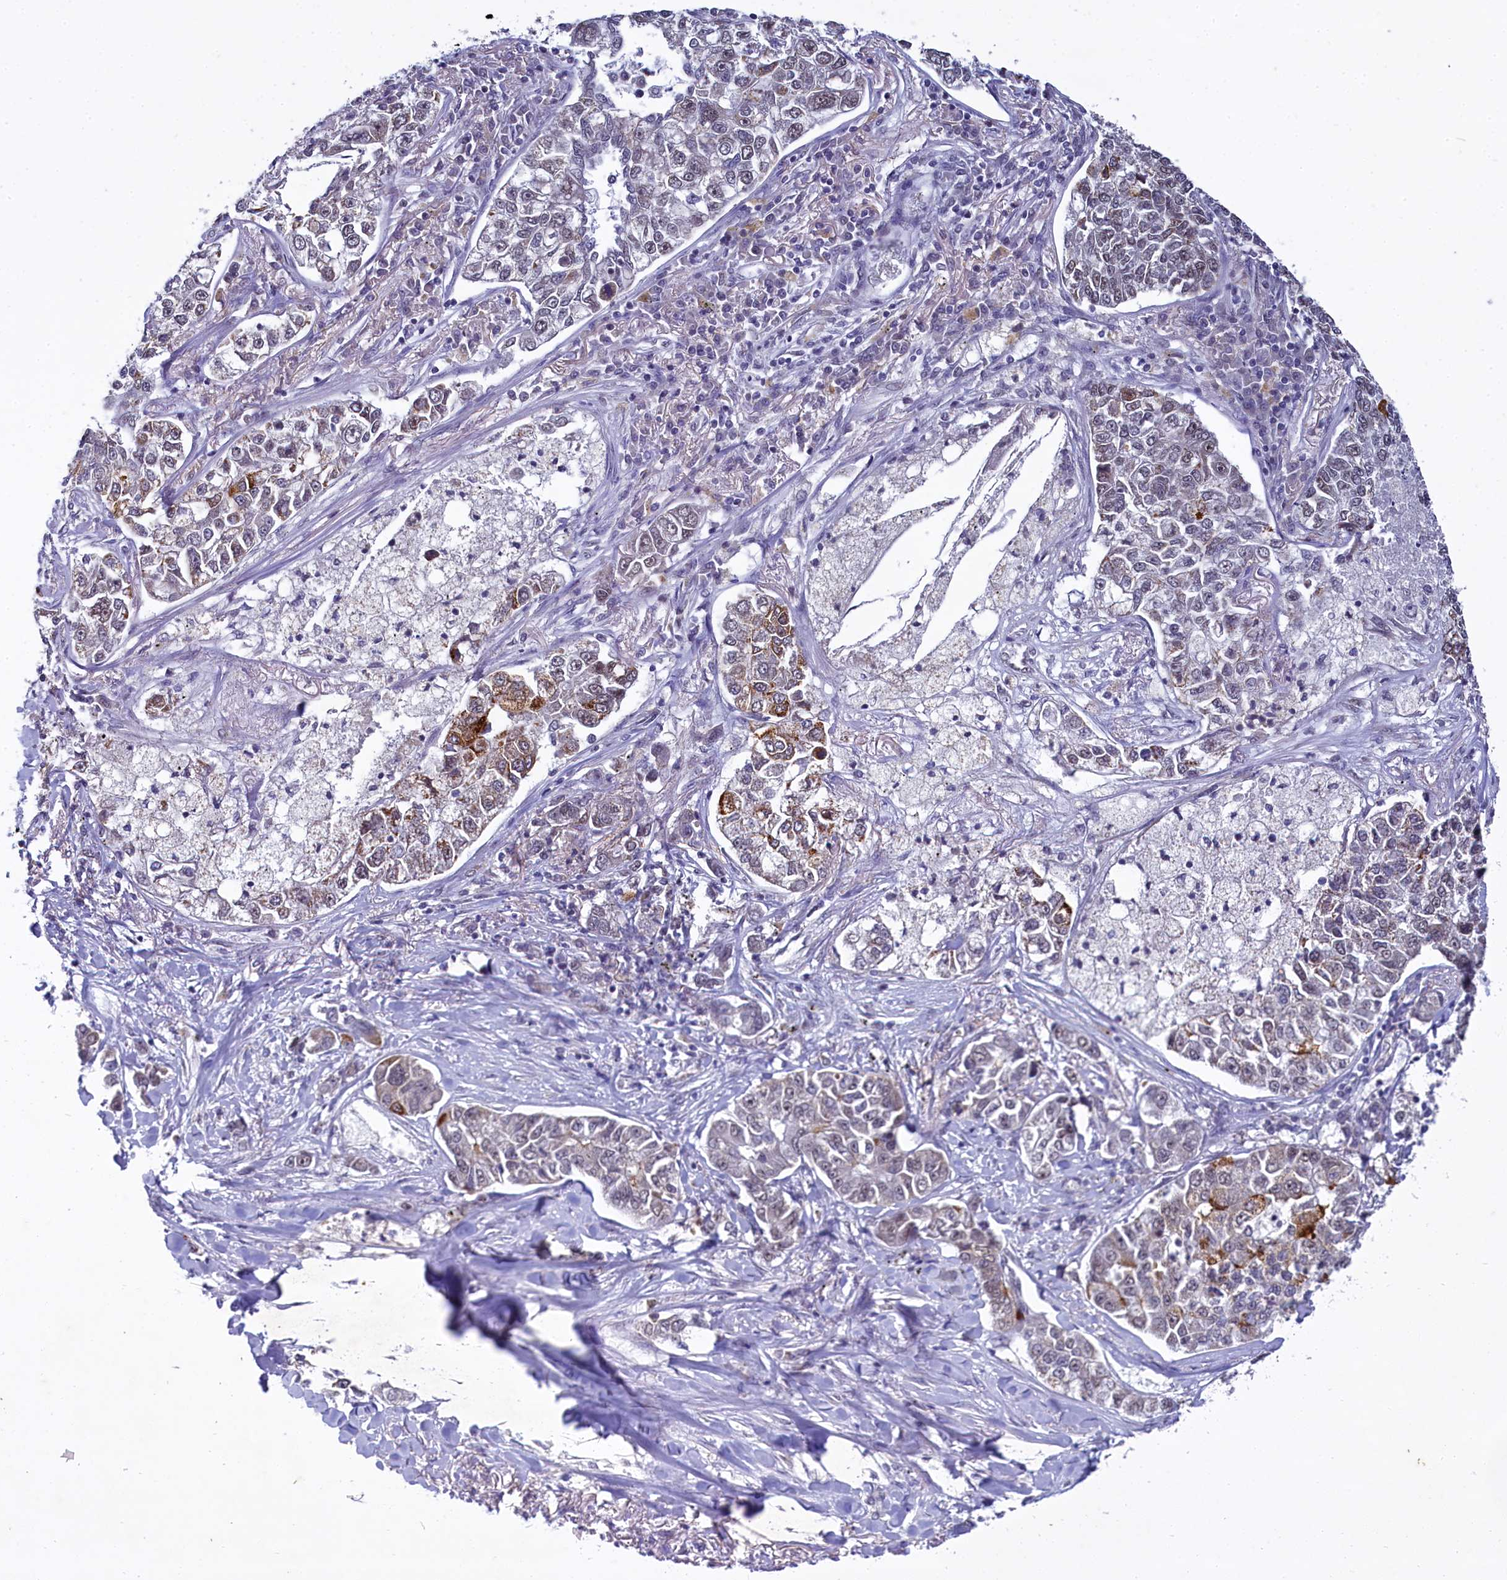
{"staining": {"intensity": "moderate", "quantity": "<25%", "location": "cytoplasmic/membranous"}, "tissue": "lung cancer", "cell_type": "Tumor cells", "image_type": "cancer", "snomed": [{"axis": "morphology", "description": "Adenocarcinoma, NOS"}, {"axis": "topography", "description": "Lung"}], "caption": "Lung cancer stained with immunohistochemistry shows moderate cytoplasmic/membranous staining in about <25% of tumor cells.", "gene": "PPHLN1", "patient": {"sex": "male", "age": 49}}